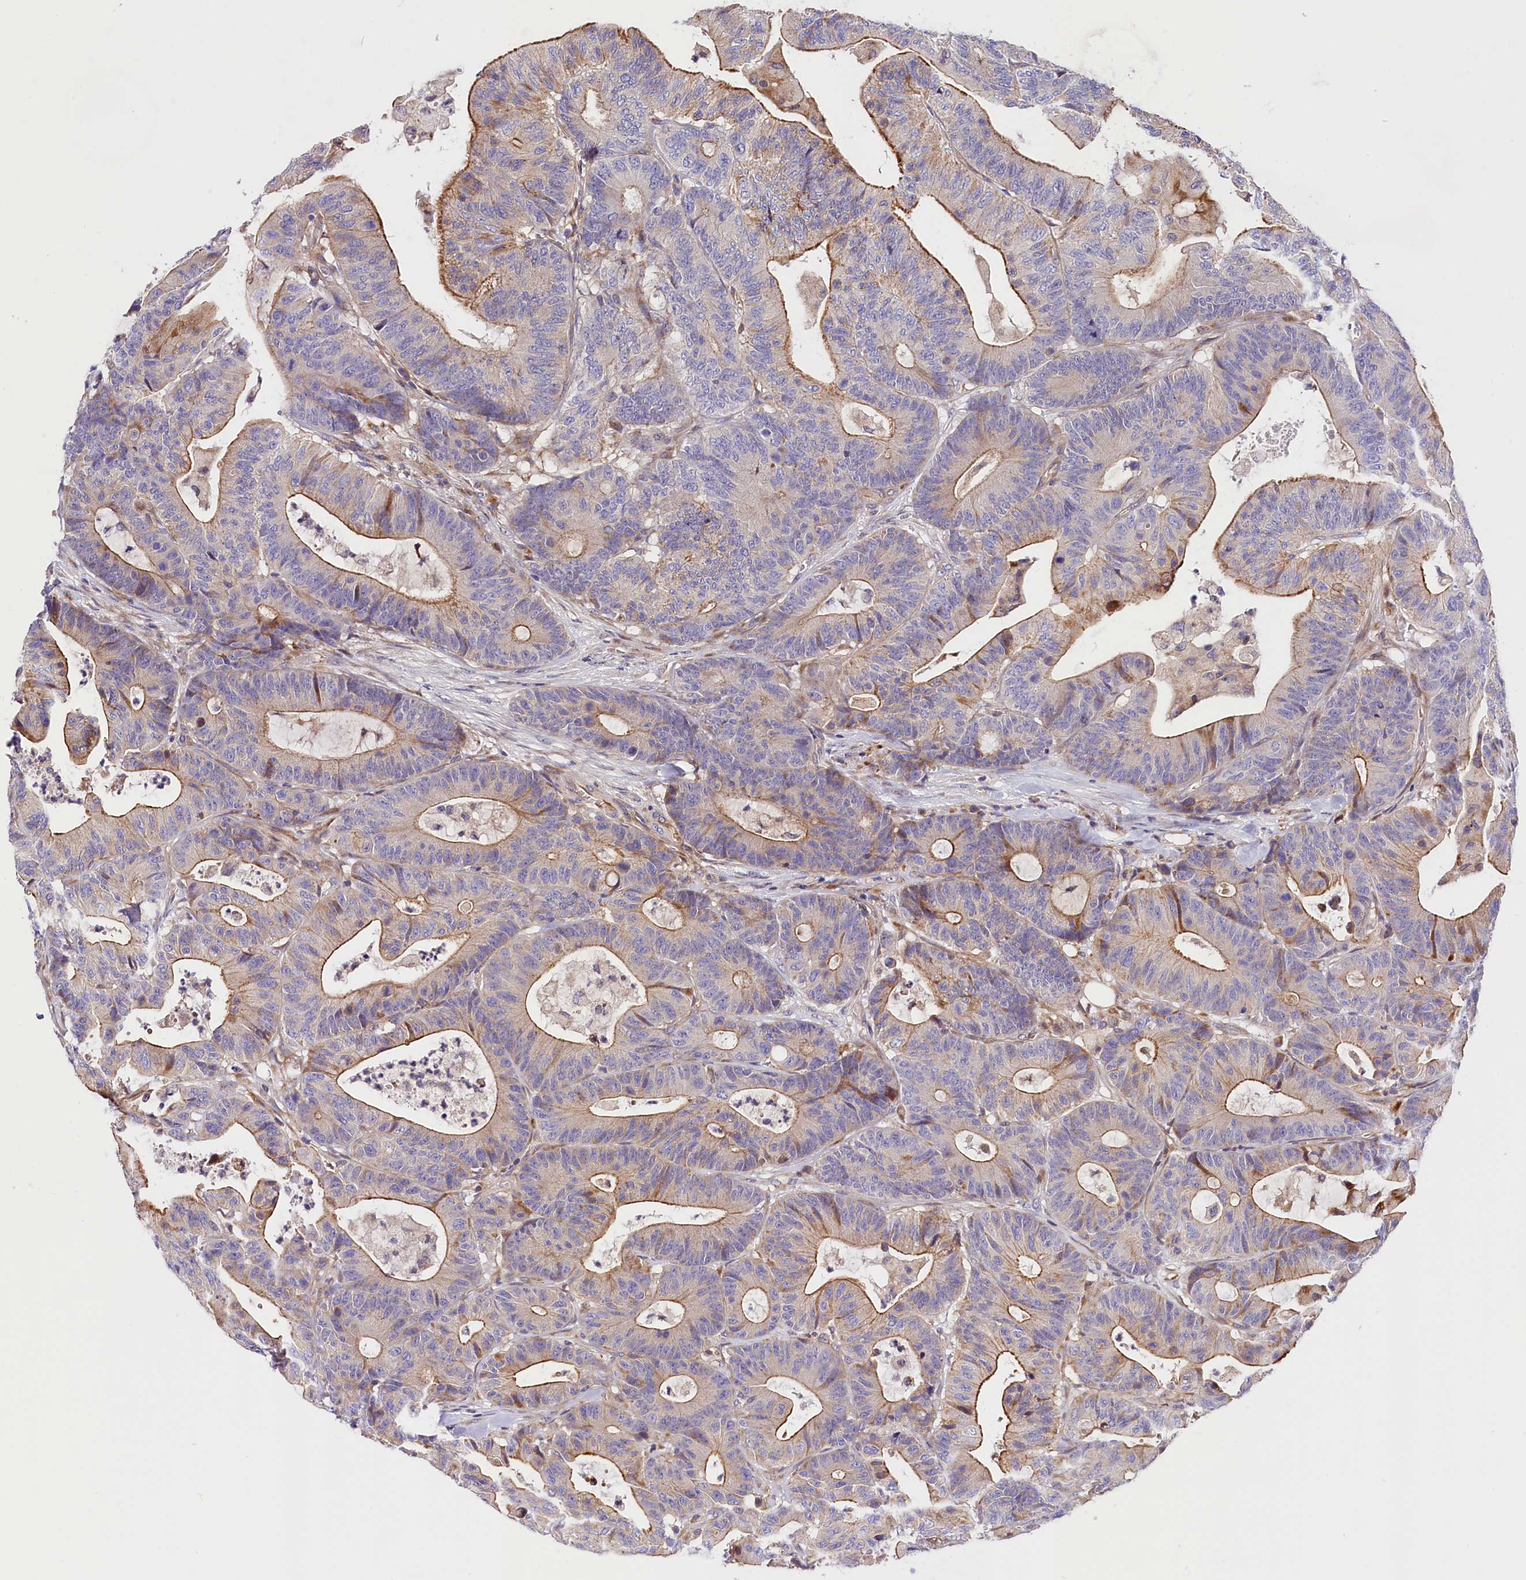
{"staining": {"intensity": "moderate", "quantity": "25%-75%", "location": "cytoplasmic/membranous"}, "tissue": "colorectal cancer", "cell_type": "Tumor cells", "image_type": "cancer", "snomed": [{"axis": "morphology", "description": "Adenocarcinoma, NOS"}, {"axis": "topography", "description": "Colon"}], "caption": "A medium amount of moderate cytoplasmic/membranous staining is present in approximately 25%-75% of tumor cells in colorectal cancer (adenocarcinoma) tissue. (DAB (3,3'-diaminobenzidine) = brown stain, brightfield microscopy at high magnification).", "gene": "ARMC6", "patient": {"sex": "female", "age": 84}}